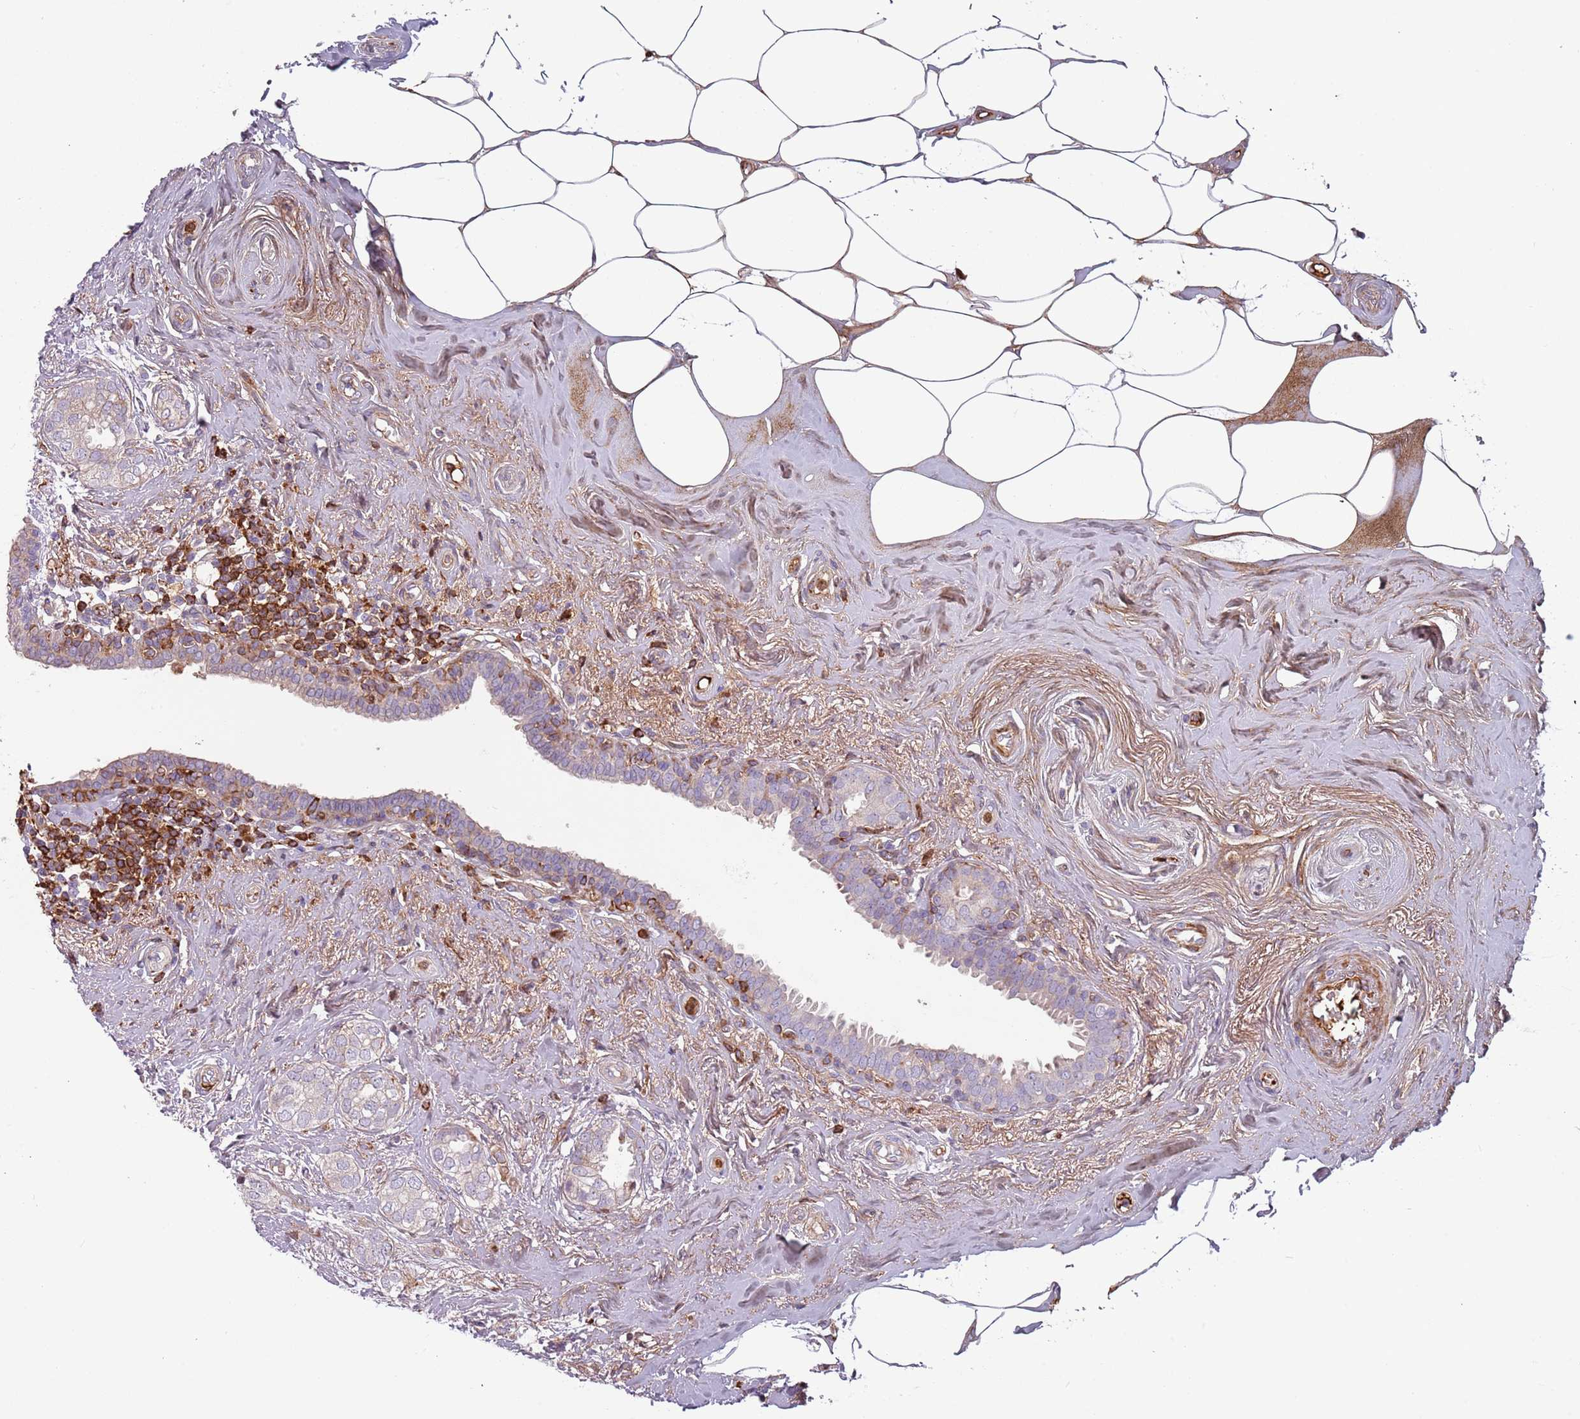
{"staining": {"intensity": "negative", "quantity": "none", "location": "none"}, "tissue": "breast cancer", "cell_type": "Tumor cells", "image_type": "cancer", "snomed": [{"axis": "morphology", "description": "Duct carcinoma"}, {"axis": "topography", "description": "Breast"}], "caption": "High power microscopy photomicrograph of an immunohistochemistry (IHC) image of breast cancer, revealing no significant positivity in tumor cells. Brightfield microscopy of immunohistochemistry stained with DAB (3,3'-diaminobenzidine) (brown) and hematoxylin (blue), captured at high magnification.", "gene": "NADK", "patient": {"sex": "female", "age": 73}}